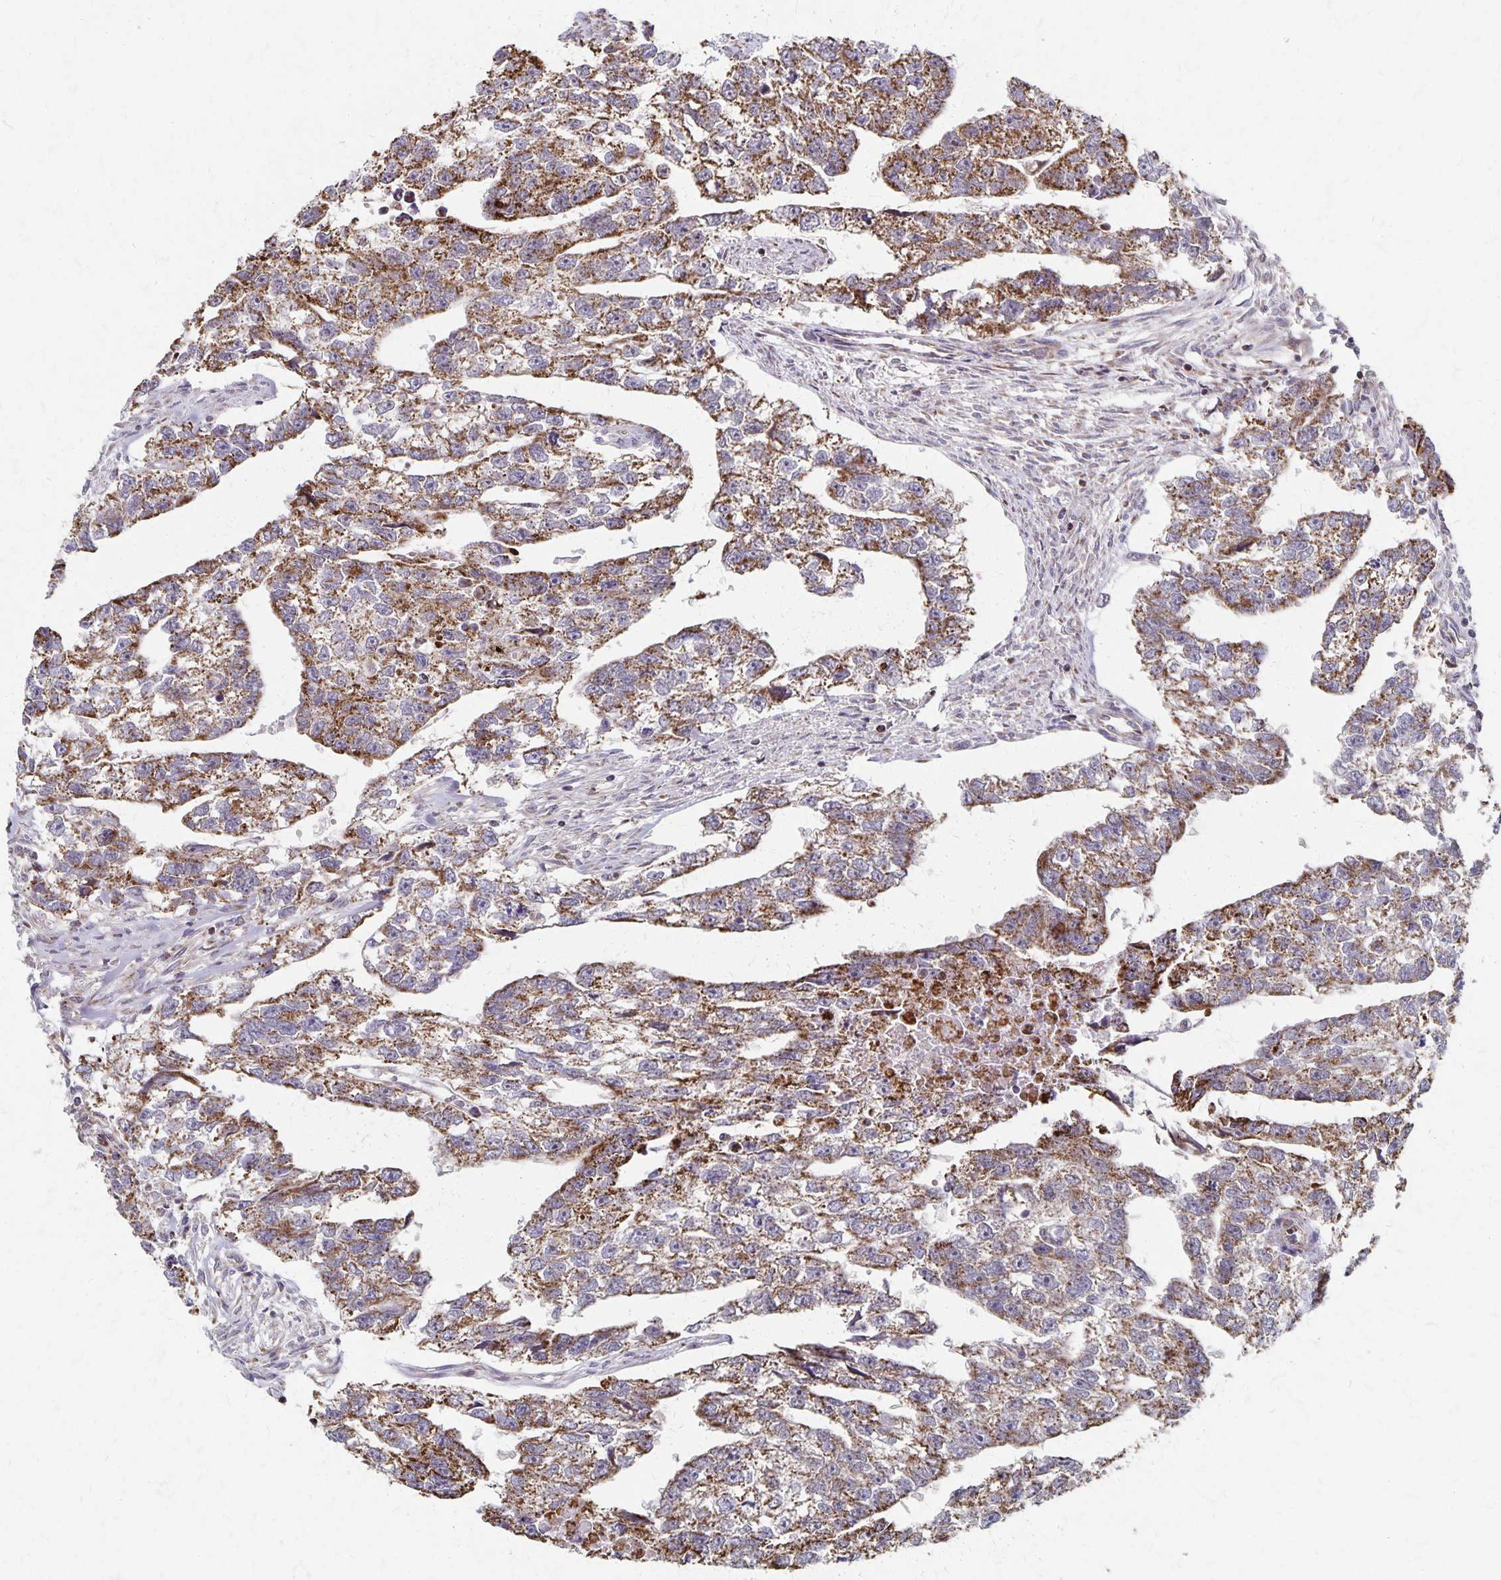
{"staining": {"intensity": "strong", "quantity": ">75%", "location": "cytoplasmic/membranous"}, "tissue": "testis cancer", "cell_type": "Tumor cells", "image_type": "cancer", "snomed": [{"axis": "morphology", "description": "Carcinoma, Embryonal, NOS"}, {"axis": "morphology", "description": "Teratoma, malignant, NOS"}, {"axis": "topography", "description": "Testis"}], "caption": "High-magnification brightfield microscopy of malignant teratoma (testis) stained with DAB (3,3'-diaminobenzidine) (brown) and counterstained with hematoxylin (blue). tumor cells exhibit strong cytoplasmic/membranous expression is present in approximately>75% of cells. (DAB IHC with brightfield microscopy, high magnification).", "gene": "DYRK4", "patient": {"sex": "male", "age": 44}}